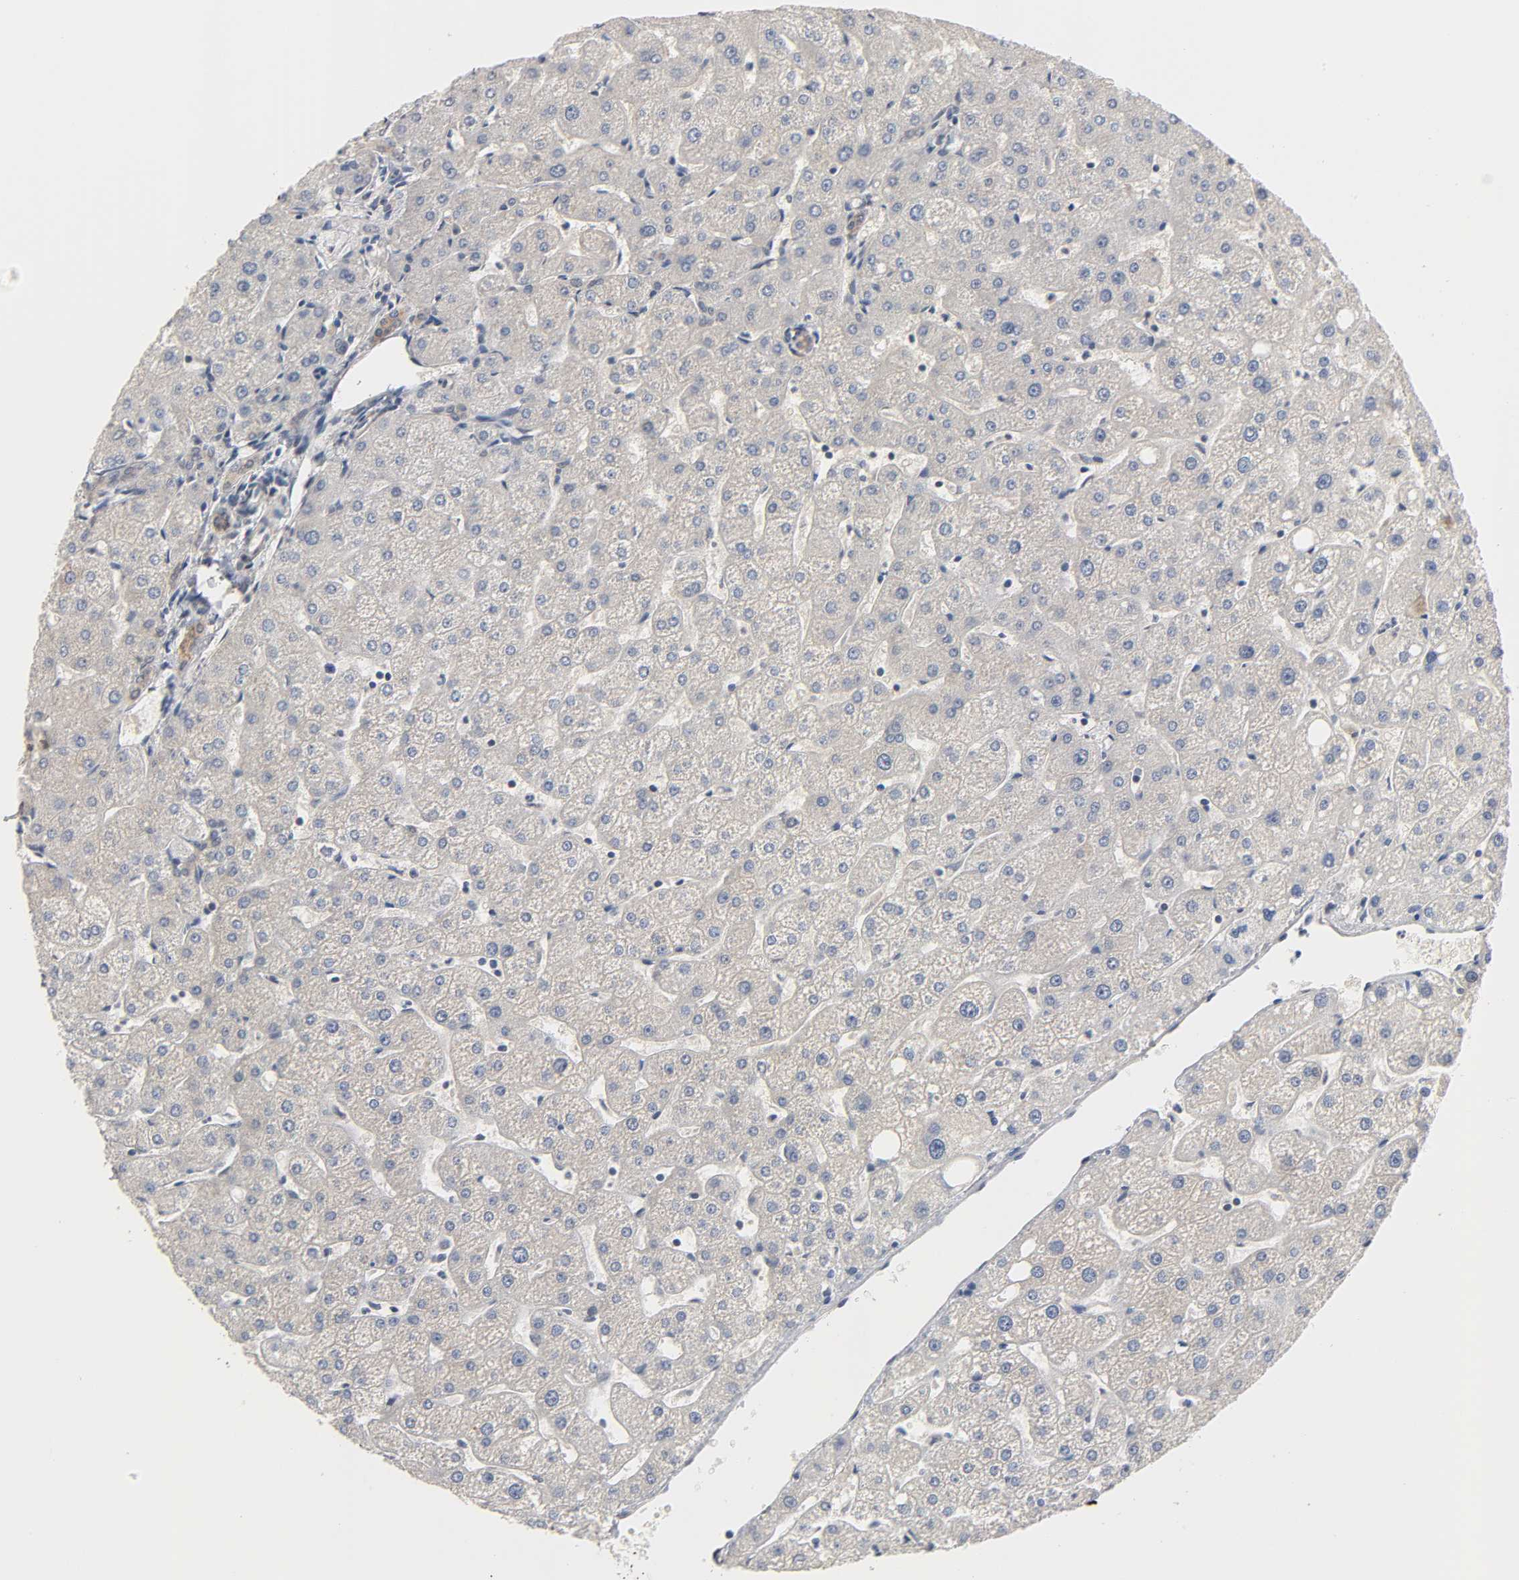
{"staining": {"intensity": "weak", "quantity": ">75%", "location": "cytoplasmic/membranous"}, "tissue": "liver", "cell_type": "Cholangiocytes", "image_type": "normal", "snomed": [{"axis": "morphology", "description": "Normal tissue, NOS"}, {"axis": "topography", "description": "Liver"}], "caption": "Liver stained with a protein marker reveals weak staining in cholangiocytes.", "gene": "HTR1E", "patient": {"sex": "male", "age": 67}}